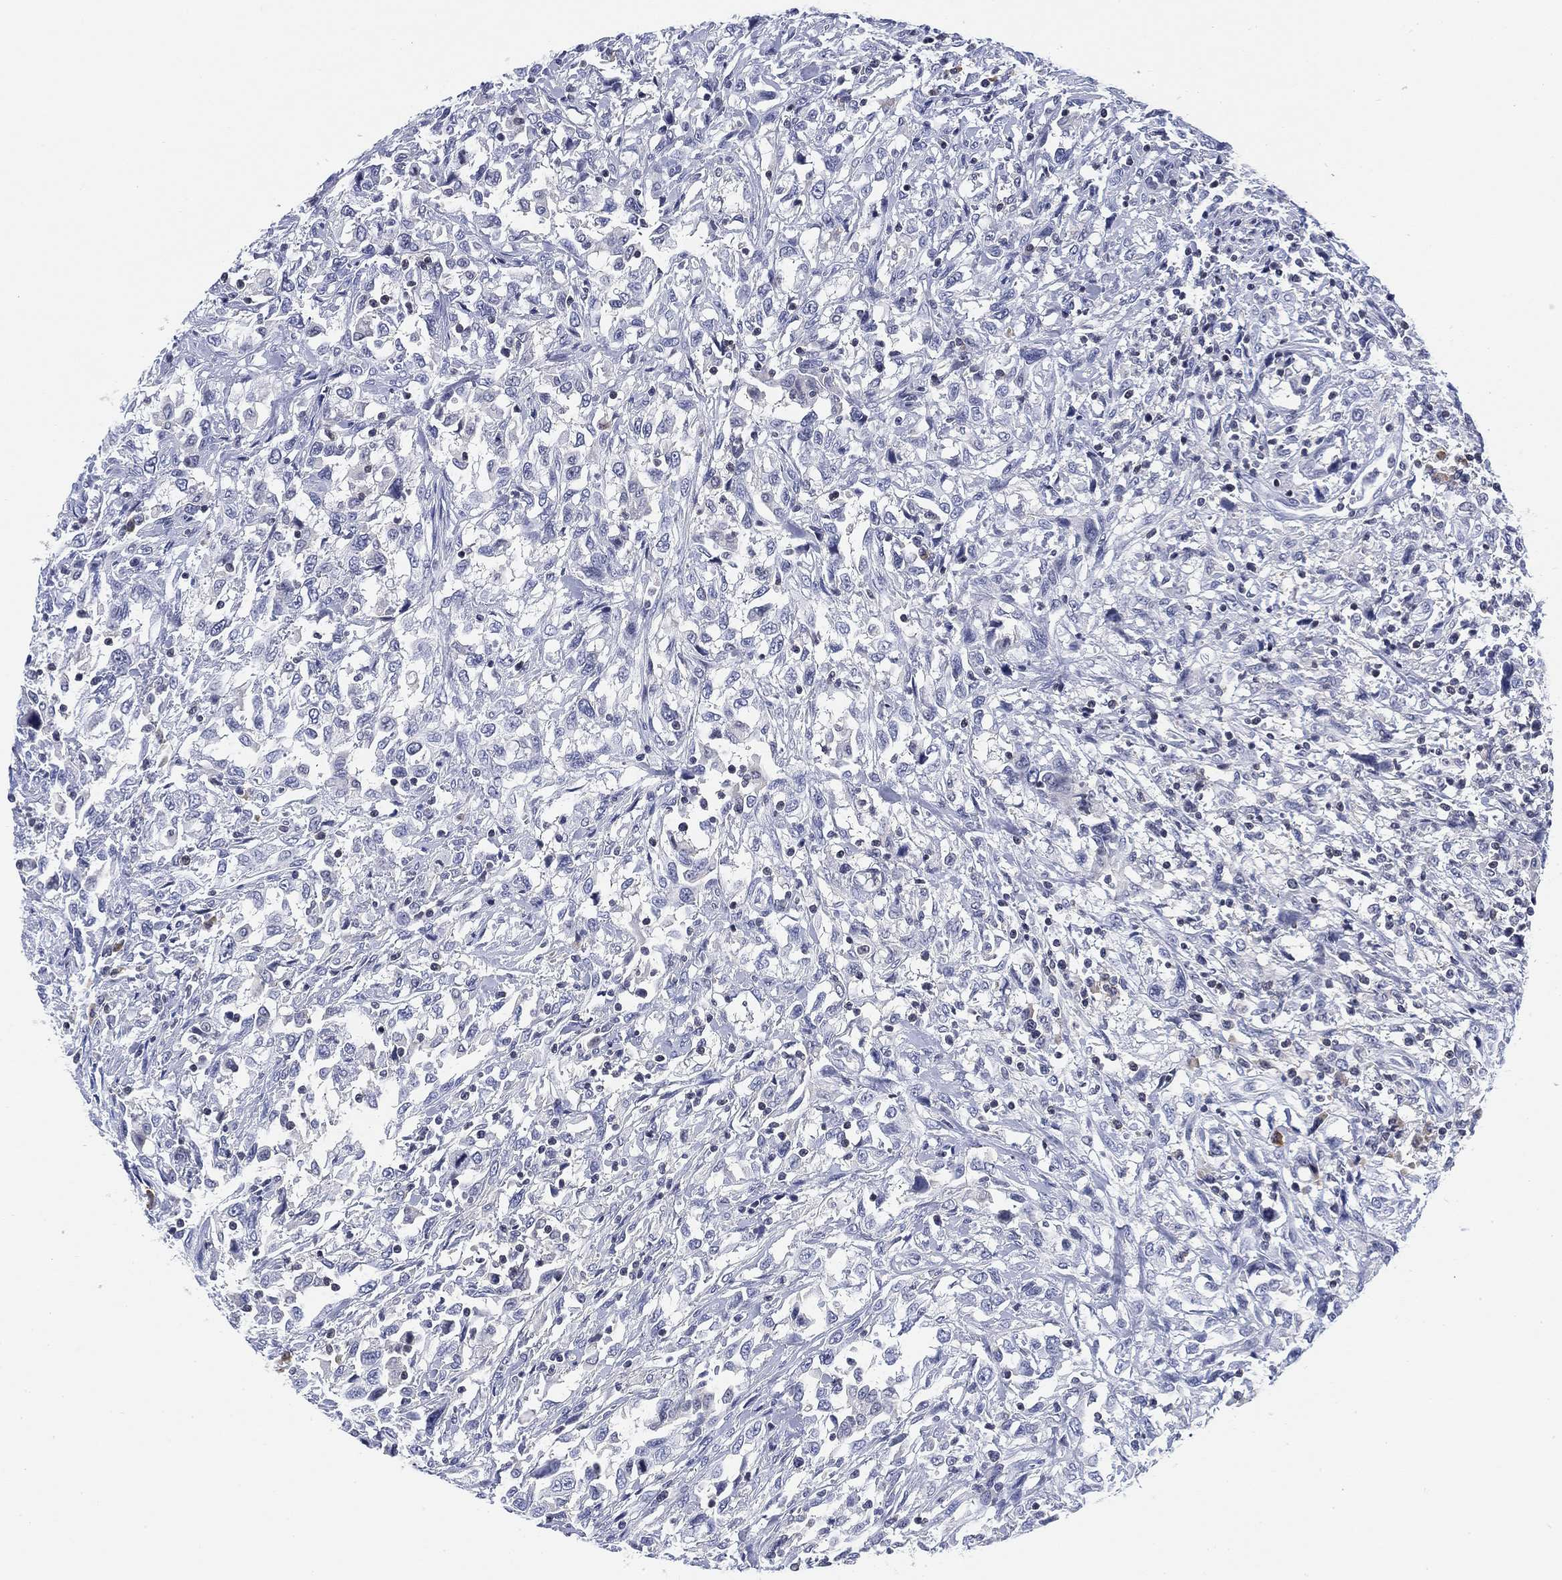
{"staining": {"intensity": "negative", "quantity": "none", "location": "none"}, "tissue": "urothelial cancer", "cell_type": "Tumor cells", "image_type": "cancer", "snomed": [{"axis": "morphology", "description": "Urothelial carcinoma, NOS"}, {"axis": "morphology", "description": "Urothelial carcinoma, High grade"}, {"axis": "topography", "description": "Urinary bladder"}], "caption": "This photomicrograph is of urothelial cancer stained with immunohistochemistry (IHC) to label a protein in brown with the nuclei are counter-stained blue. There is no expression in tumor cells.", "gene": "FYB1", "patient": {"sex": "female", "age": 64}}